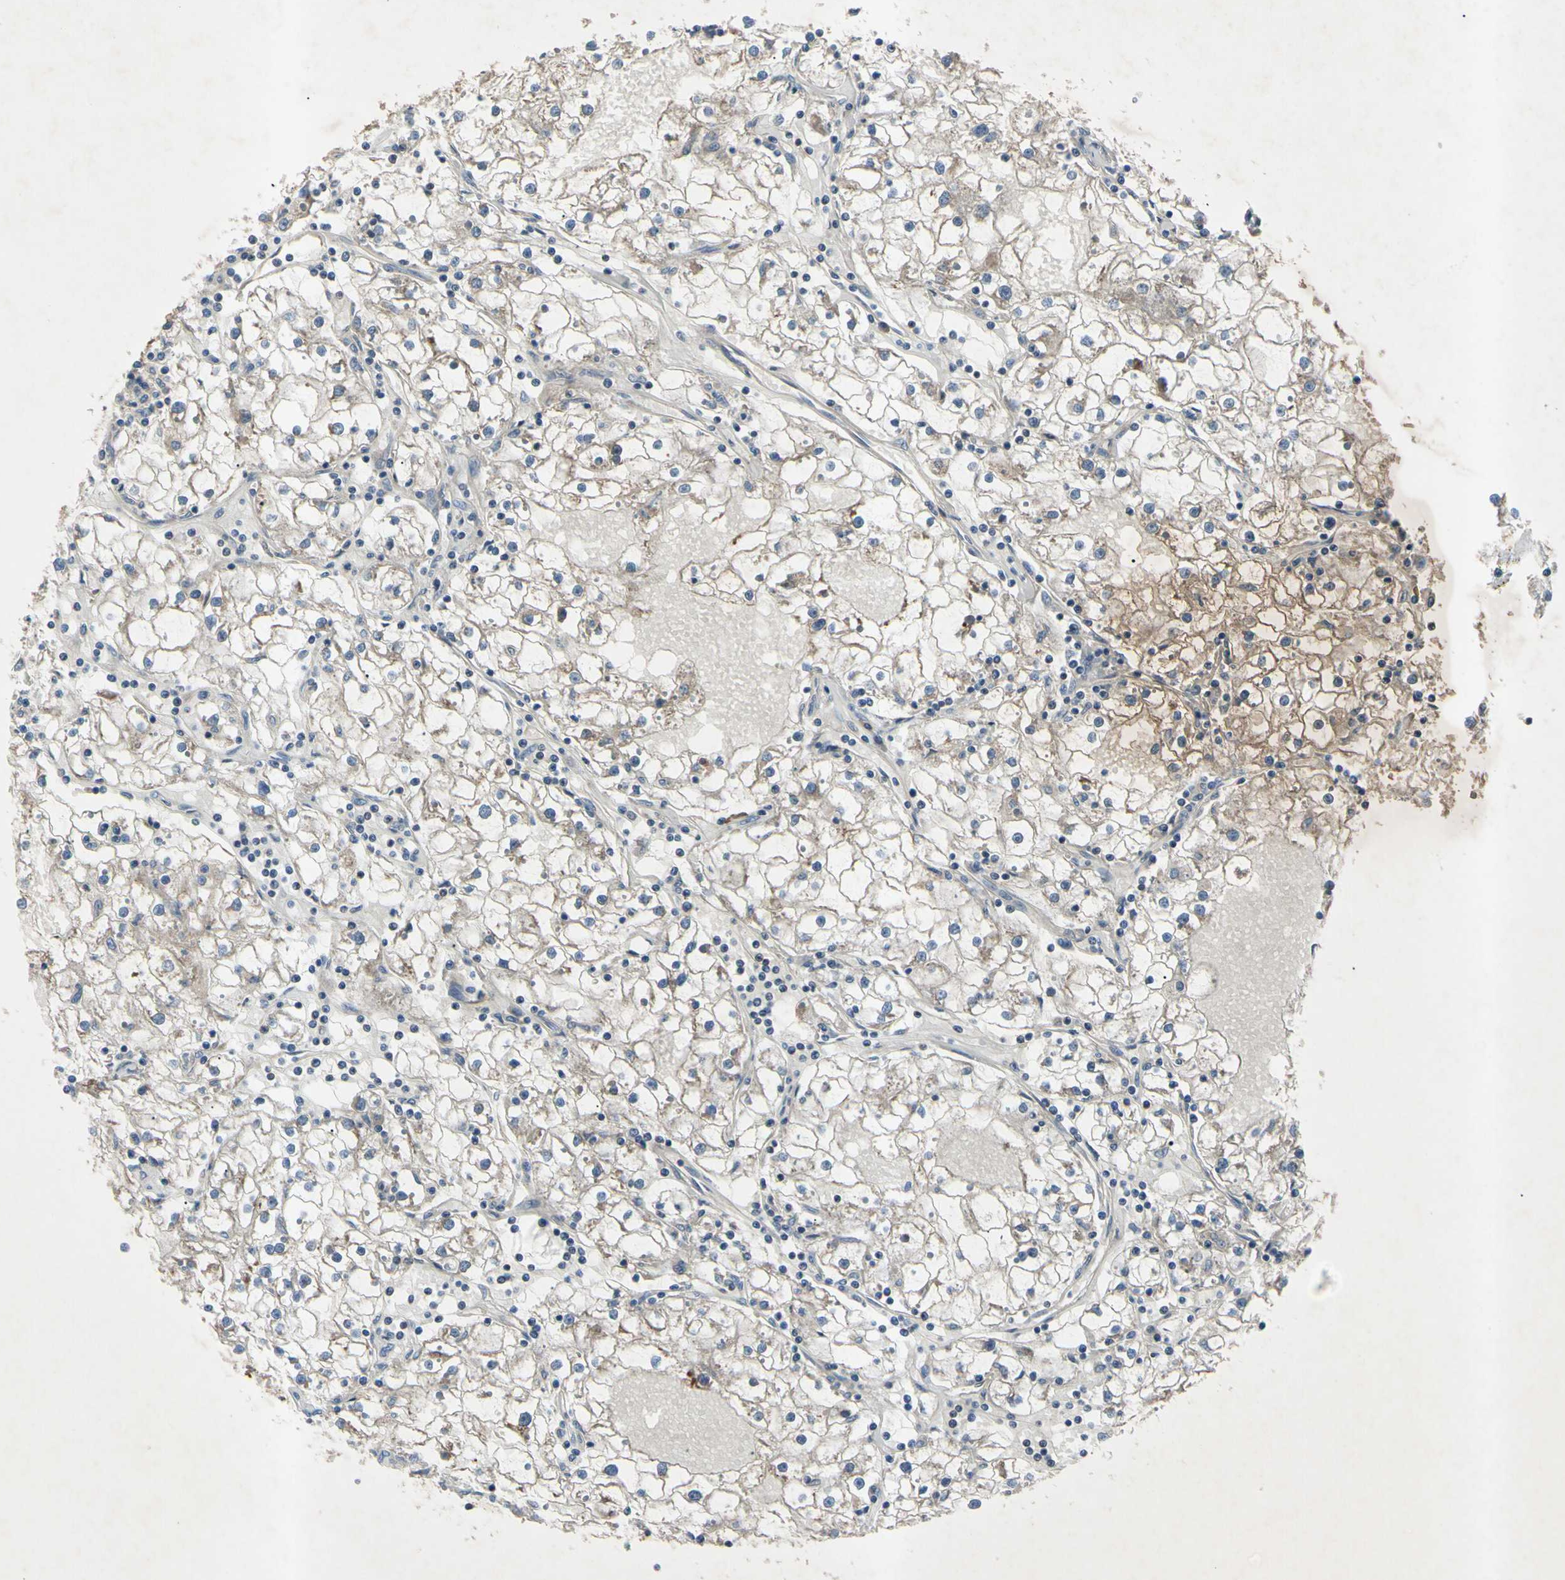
{"staining": {"intensity": "moderate", "quantity": ">75%", "location": "cytoplasmic/membranous"}, "tissue": "renal cancer", "cell_type": "Tumor cells", "image_type": "cancer", "snomed": [{"axis": "morphology", "description": "Adenocarcinoma, NOS"}, {"axis": "topography", "description": "Kidney"}], "caption": "Adenocarcinoma (renal) stained with immunohistochemistry displays moderate cytoplasmic/membranous positivity in about >75% of tumor cells. The staining was performed using DAB to visualize the protein expression in brown, while the nuclei were stained in blue with hematoxylin (Magnification: 20x).", "gene": "HILPDA", "patient": {"sex": "male", "age": 56}}